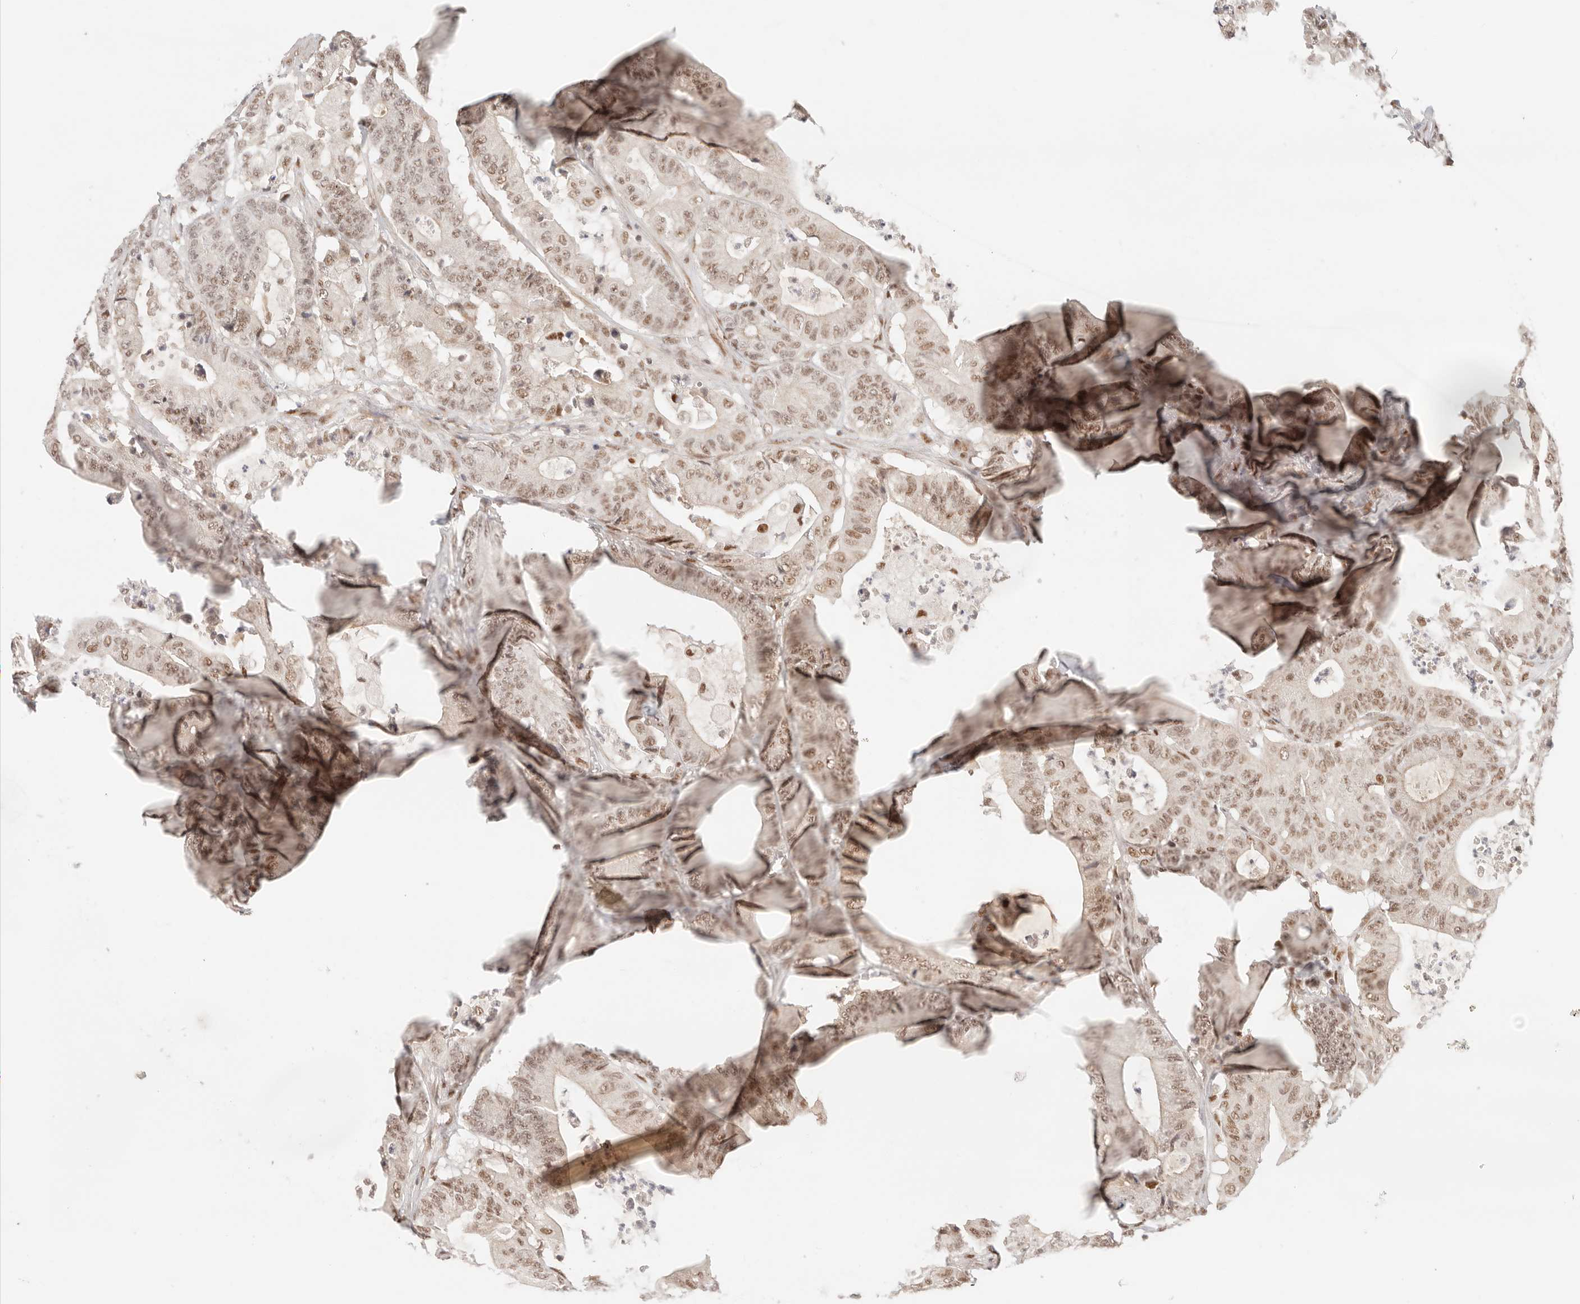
{"staining": {"intensity": "moderate", "quantity": ">75%", "location": "nuclear"}, "tissue": "colorectal cancer", "cell_type": "Tumor cells", "image_type": "cancer", "snomed": [{"axis": "morphology", "description": "Adenocarcinoma, NOS"}, {"axis": "topography", "description": "Colon"}], "caption": "Immunohistochemistry (IHC) (DAB (3,3'-diaminobenzidine)) staining of human colorectal adenocarcinoma displays moderate nuclear protein positivity in approximately >75% of tumor cells. Nuclei are stained in blue.", "gene": "GTF2E2", "patient": {"sex": "female", "age": 84}}